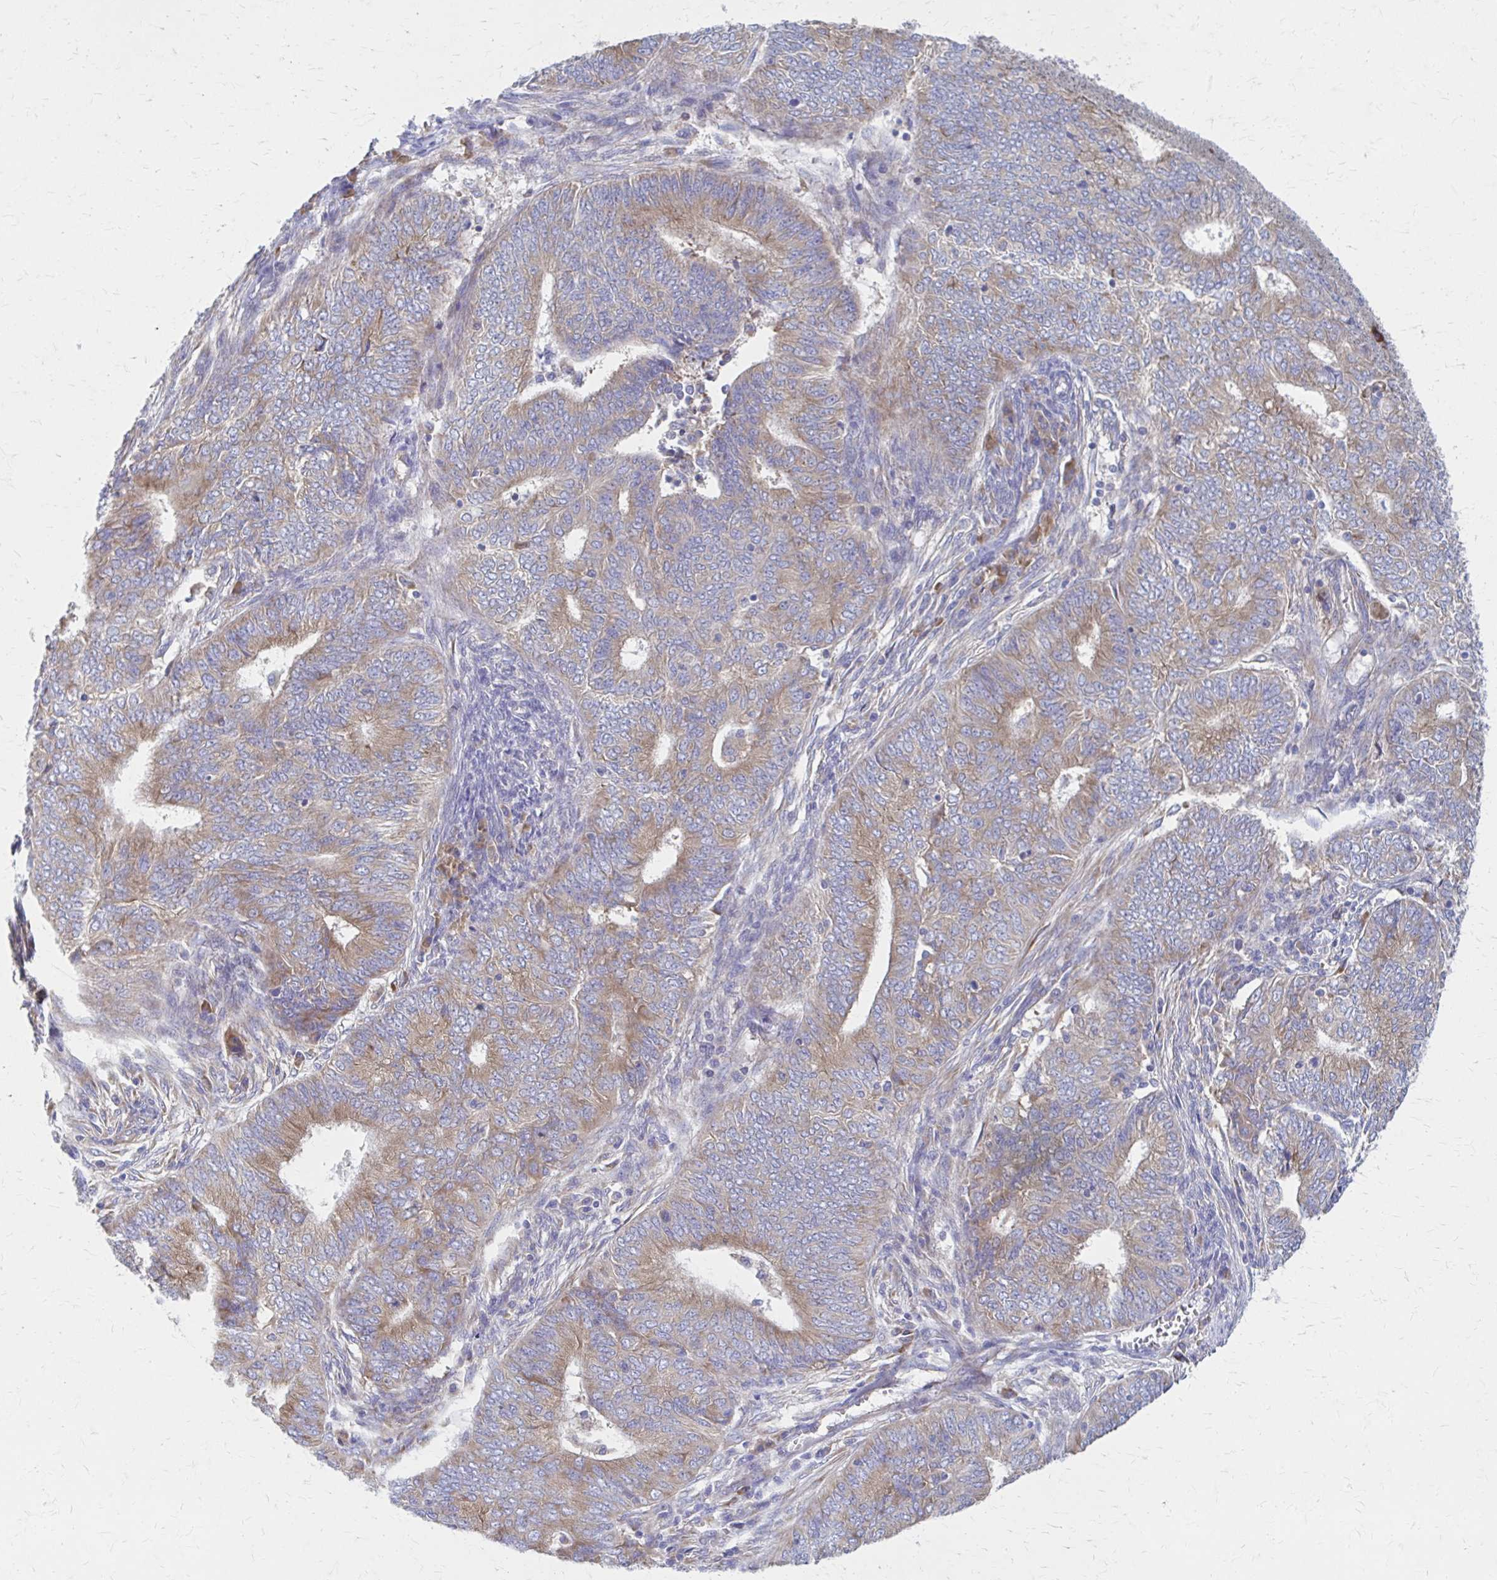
{"staining": {"intensity": "moderate", "quantity": "25%-75%", "location": "cytoplasmic/membranous"}, "tissue": "endometrial cancer", "cell_type": "Tumor cells", "image_type": "cancer", "snomed": [{"axis": "morphology", "description": "Adenocarcinoma, NOS"}, {"axis": "topography", "description": "Endometrium"}], "caption": "Immunohistochemistry histopathology image of endometrial adenocarcinoma stained for a protein (brown), which exhibits medium levels of moderate cytoplasmic/membranous staining in approximately 25%-75% of tumor cells.", "gene": "RPL27A", "patient": {"sex": "female", "age": 62}}